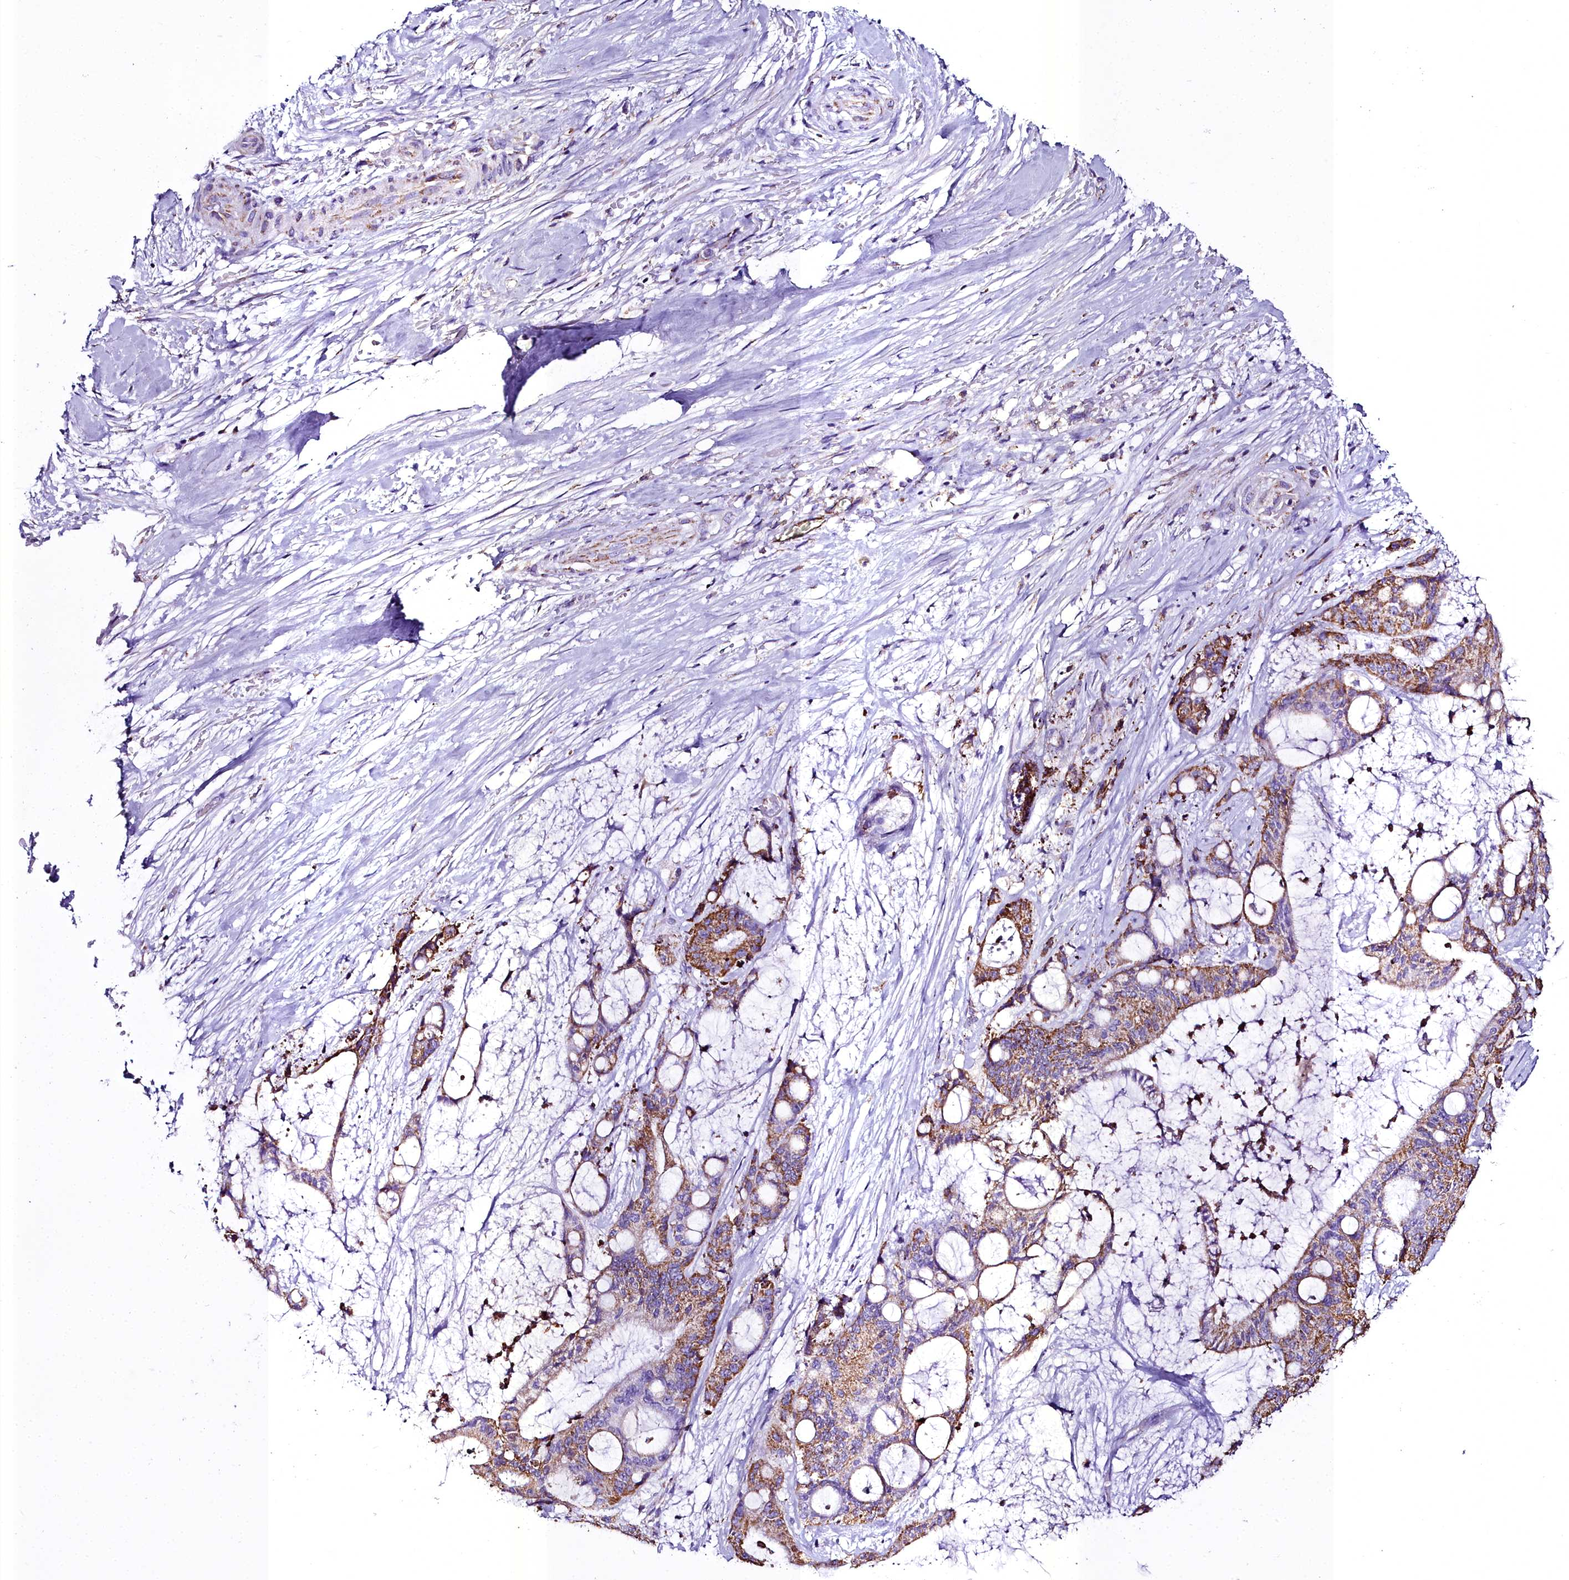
{"staining": {"intensity": "moderate", "quantity": ">75%", "location": "cytoplasmic/membranous"}, "tissue": "liver cancer", "cell_type": "Tumor cells", "image_type": "cancer", "snomed": [{"axis": "morphology", "description": "Normal tissue, NOS"}, {"axis": "morphology", "description": "Cholangiocarcinoma"}, {"axis": "topography", "description": "Liver"}, {"axis": "topography", "description": "Peripheral nerve tissue"}], "caption": "IHC micrograph of neoplastic tissue: liver cholangiocarcinoma stained using IHC displays medium levels of moderate protein expression localized specifically in the cytoplasmic/membranous of tumor cells, appearing as a cytoplasmic/membranous brown color.", "gene": "WDFY3", "patient": {"sex": "female", "age": 73}}